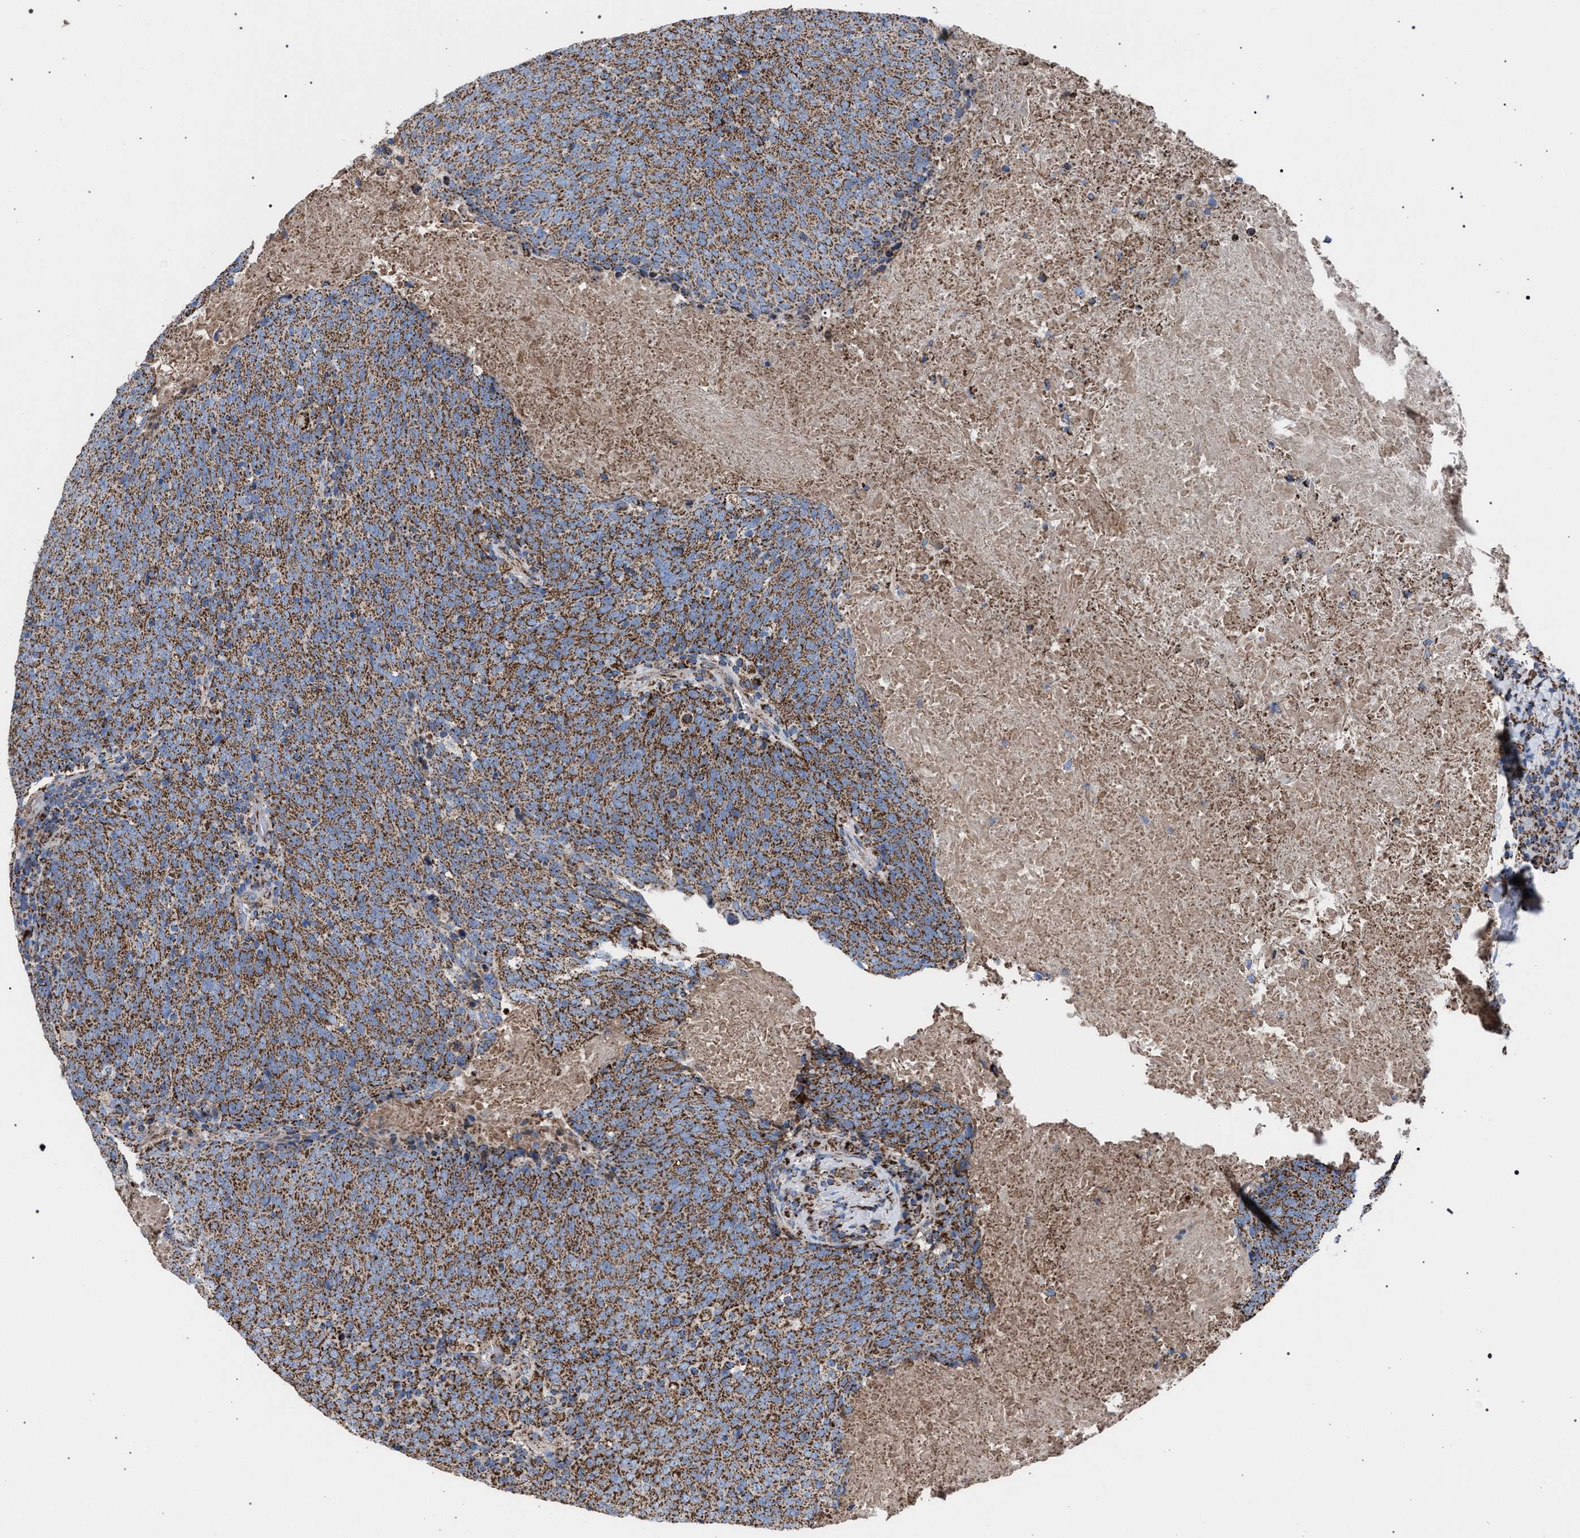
{"staining": {"intensity": "moderate", "quantity": ">75%", "location": "cytoplasmic/membranous"}, "tissue": "head and neck cancer", "cell_type": "Tumor cells", "image_type": "cancer", "snomed": [{"axis": "morphology", "description": "Squamous cell carcinoma, NOS"}, {"axis": "morphology", "description": "Squamous cell carcinoma, metastatic, NOS"}, {"axis": "topography", "description": "Lymph node"}, {"axis": "topography", "description": "Head-Neck"}], "caption": "Immunohistochemistry of human squamous cell carcinoma (head and neck) shows medium levels of moderate cytoplasmic/membranous staining in about >75% of tumor cells.", "gene": "VPS13A", "patient": {"sex": "male", "age": 62}}